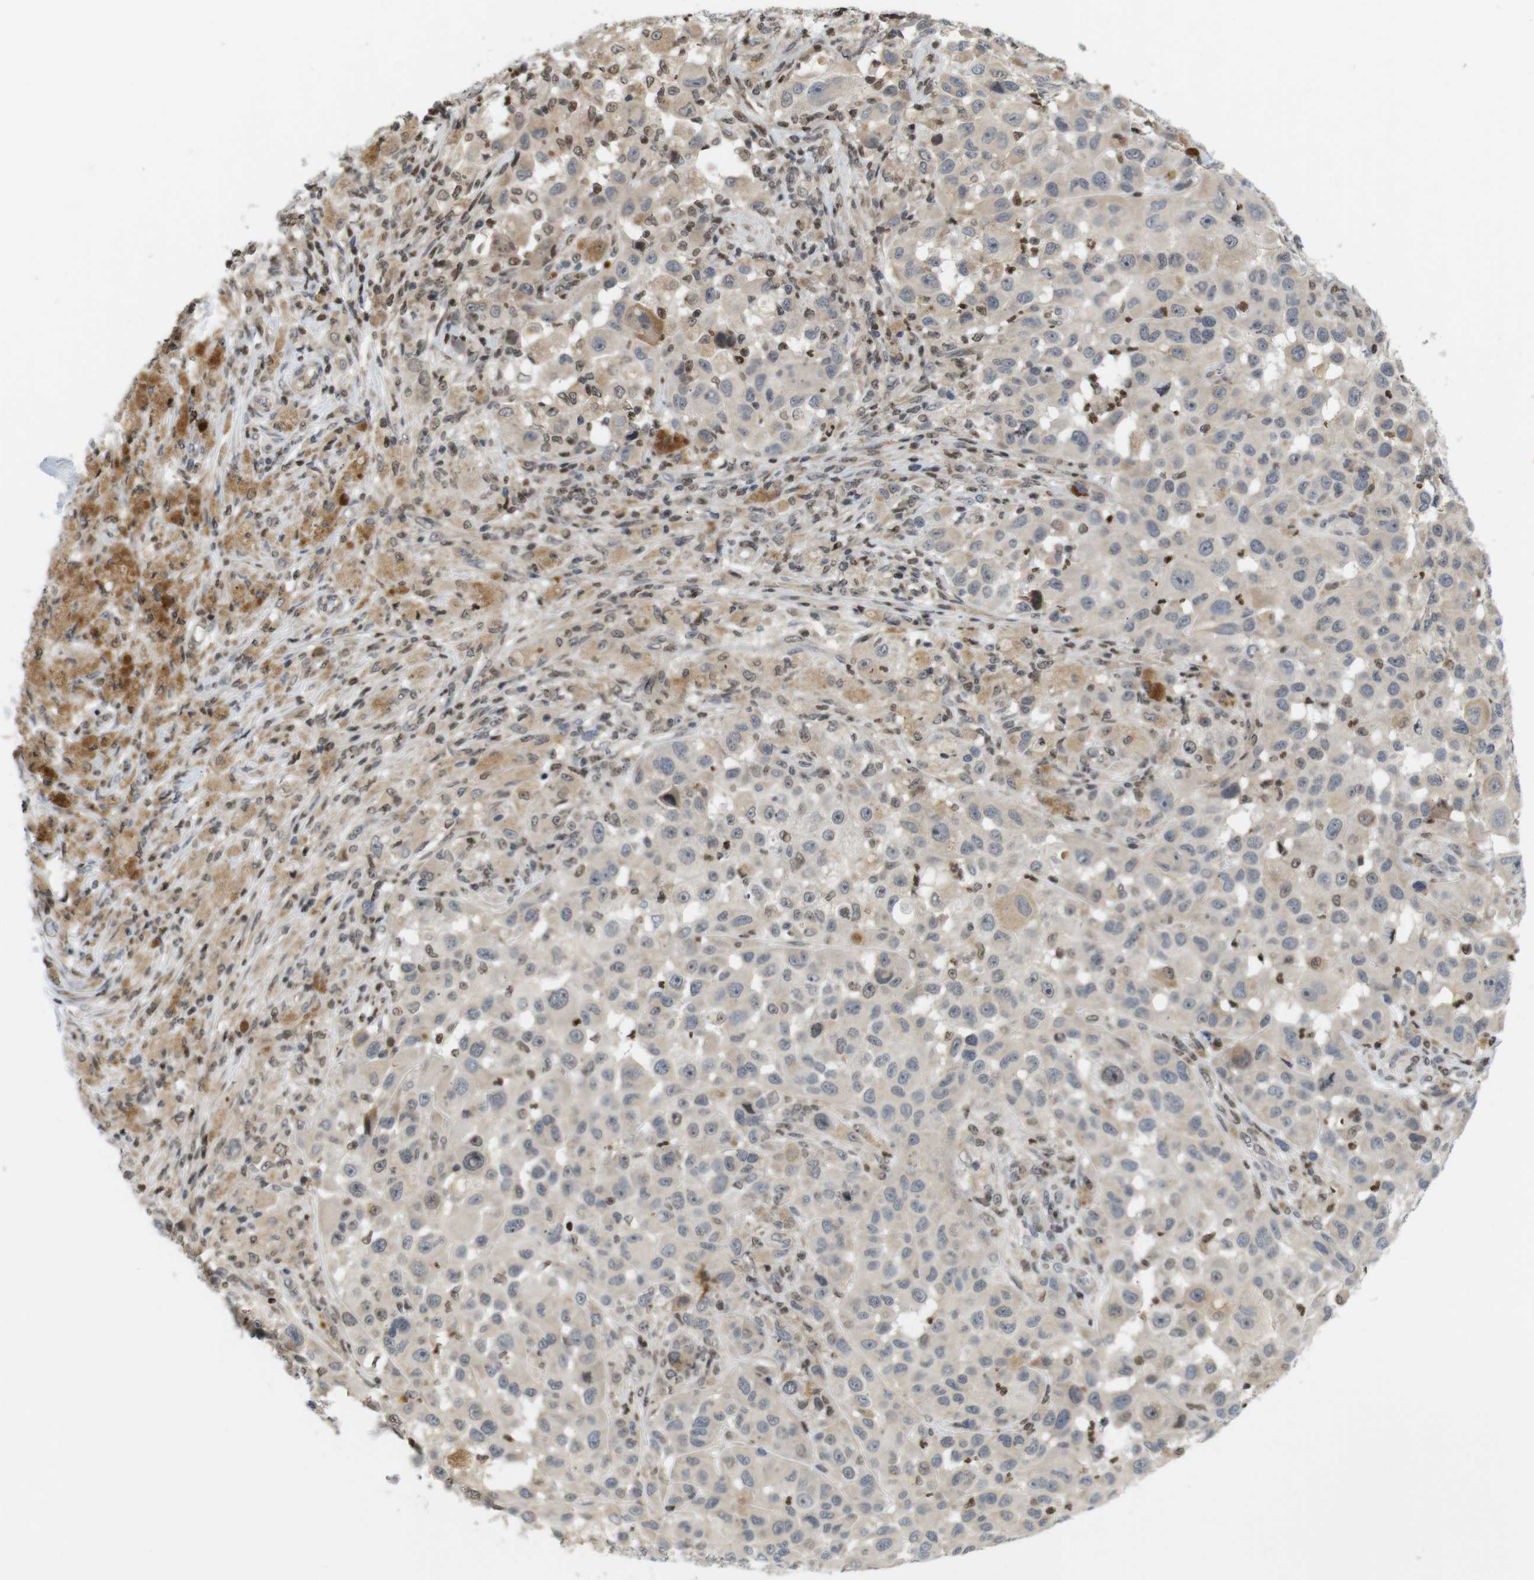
{"staining": {"intensity": "moderate", "quantity": "<25%", "location": "cytoplasmic/membranous"}, "tissue": "melanoma", "cell_type": "Tumor cells", "image_type": "cancer", "snomed": [{"axis": "morphology", "description": "Malignant melanoma, NOS"}, {"axis": "topography", "description": "Skin"}], "caption": "Moderate cytoplasmic/membranous staining is seen in about <25% of tumor cells in malignant melanoma. (IHC, brightfield microscopy, high magnification).", "gene": "MBD1", "patient": {"sex": "male", "age": 96}}